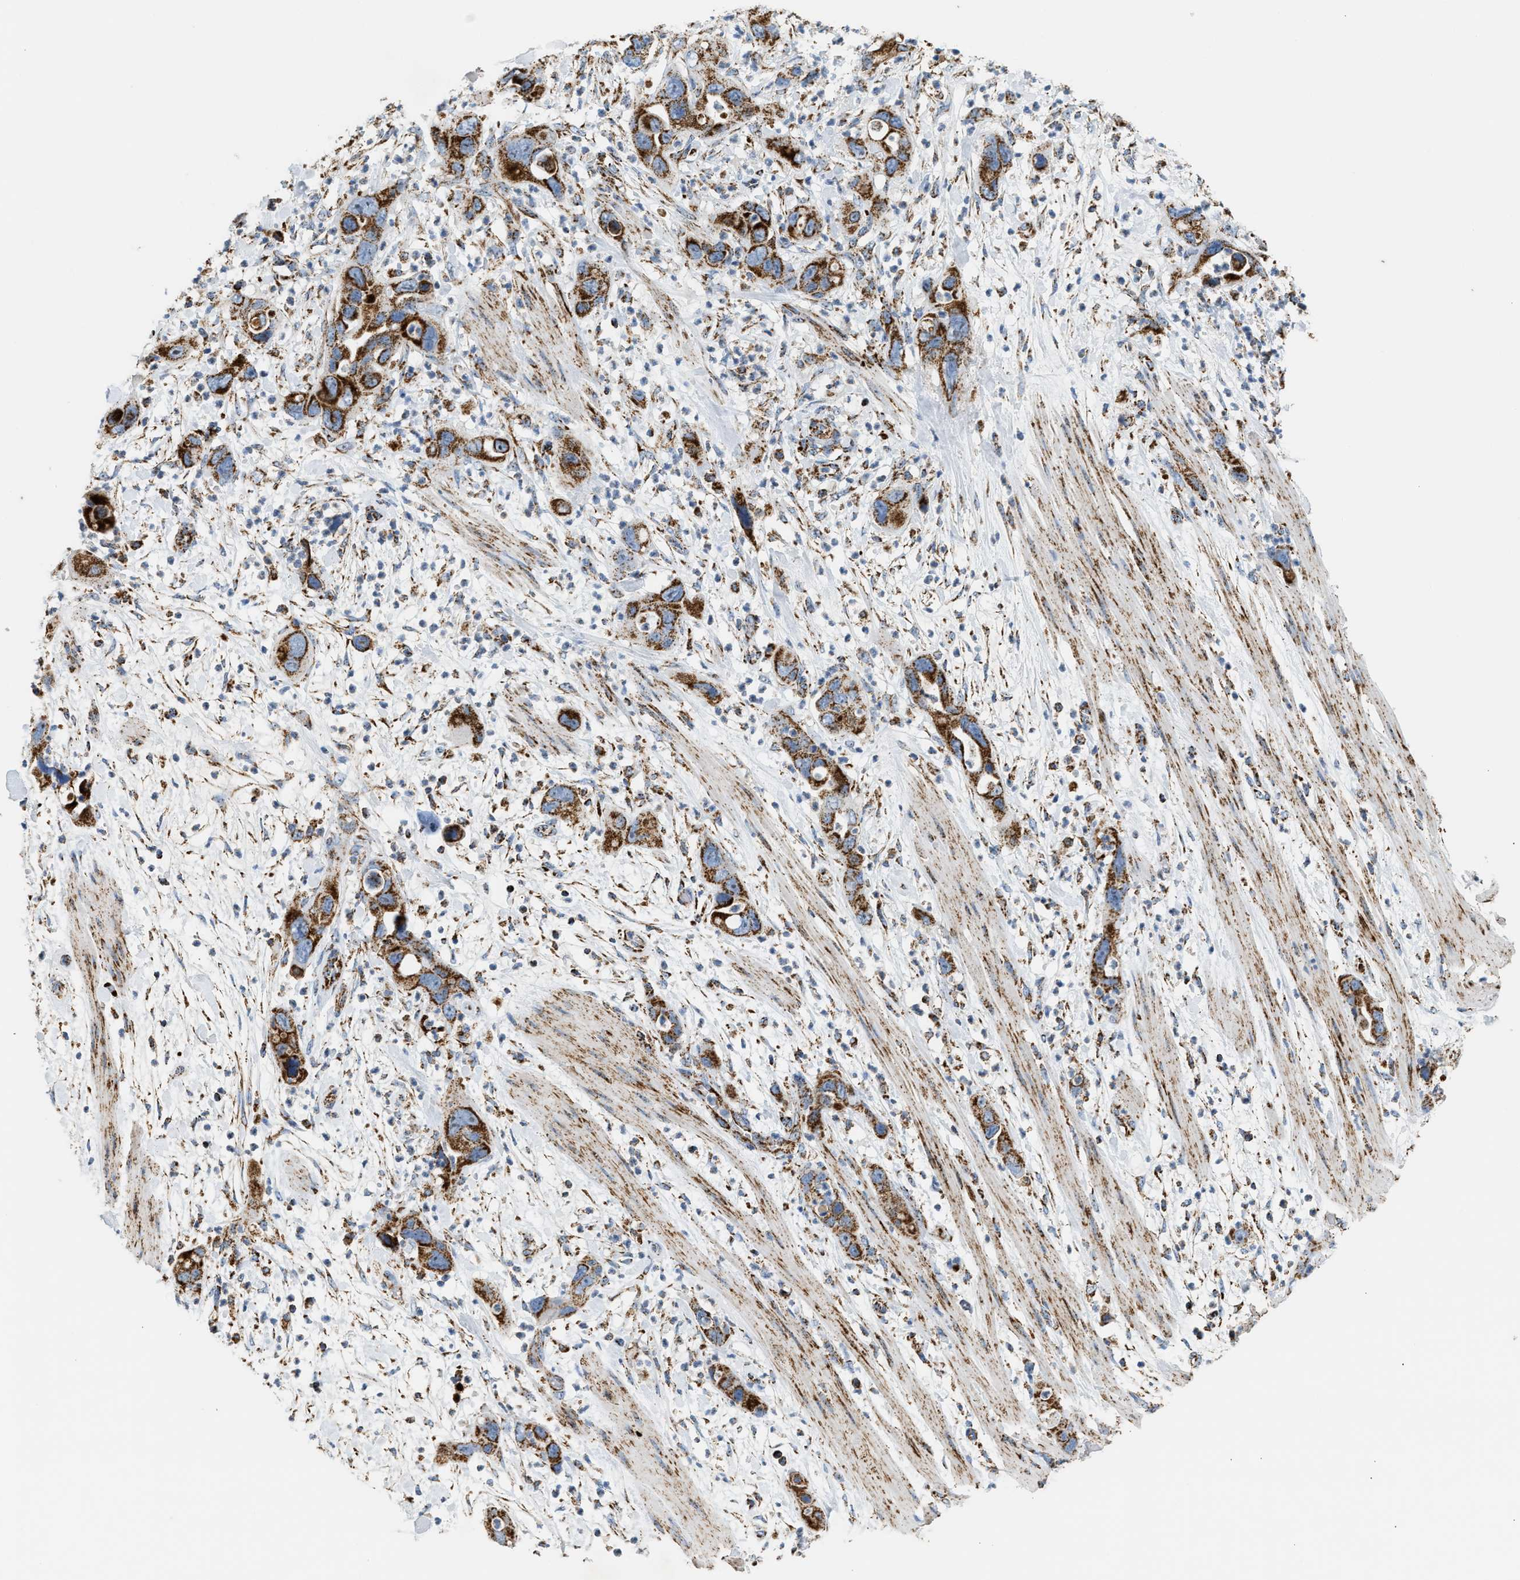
{"staining": {"intensity": "strong", "quantity": ">75%", "location": "cytoplasmic/membranous"}, "tissue": "pancreatic cancer", "cell_type": "Tumor cells", "image_type": "cancer", "snomed": [{"axis": "morphology", "description": "Adenocarcinoma, NOS"}, {"axis": "topography", "description": "Pancreas"}], "caption": "This photomicrograph shows immunohistochemistry staining of human adenocarcinoma (pancreatic), with high strong cytoplasmic/membranous staining in about >75% of tumor cells.", "gene": "OGDH", "patient": {"sex": "female", "age": 71}}